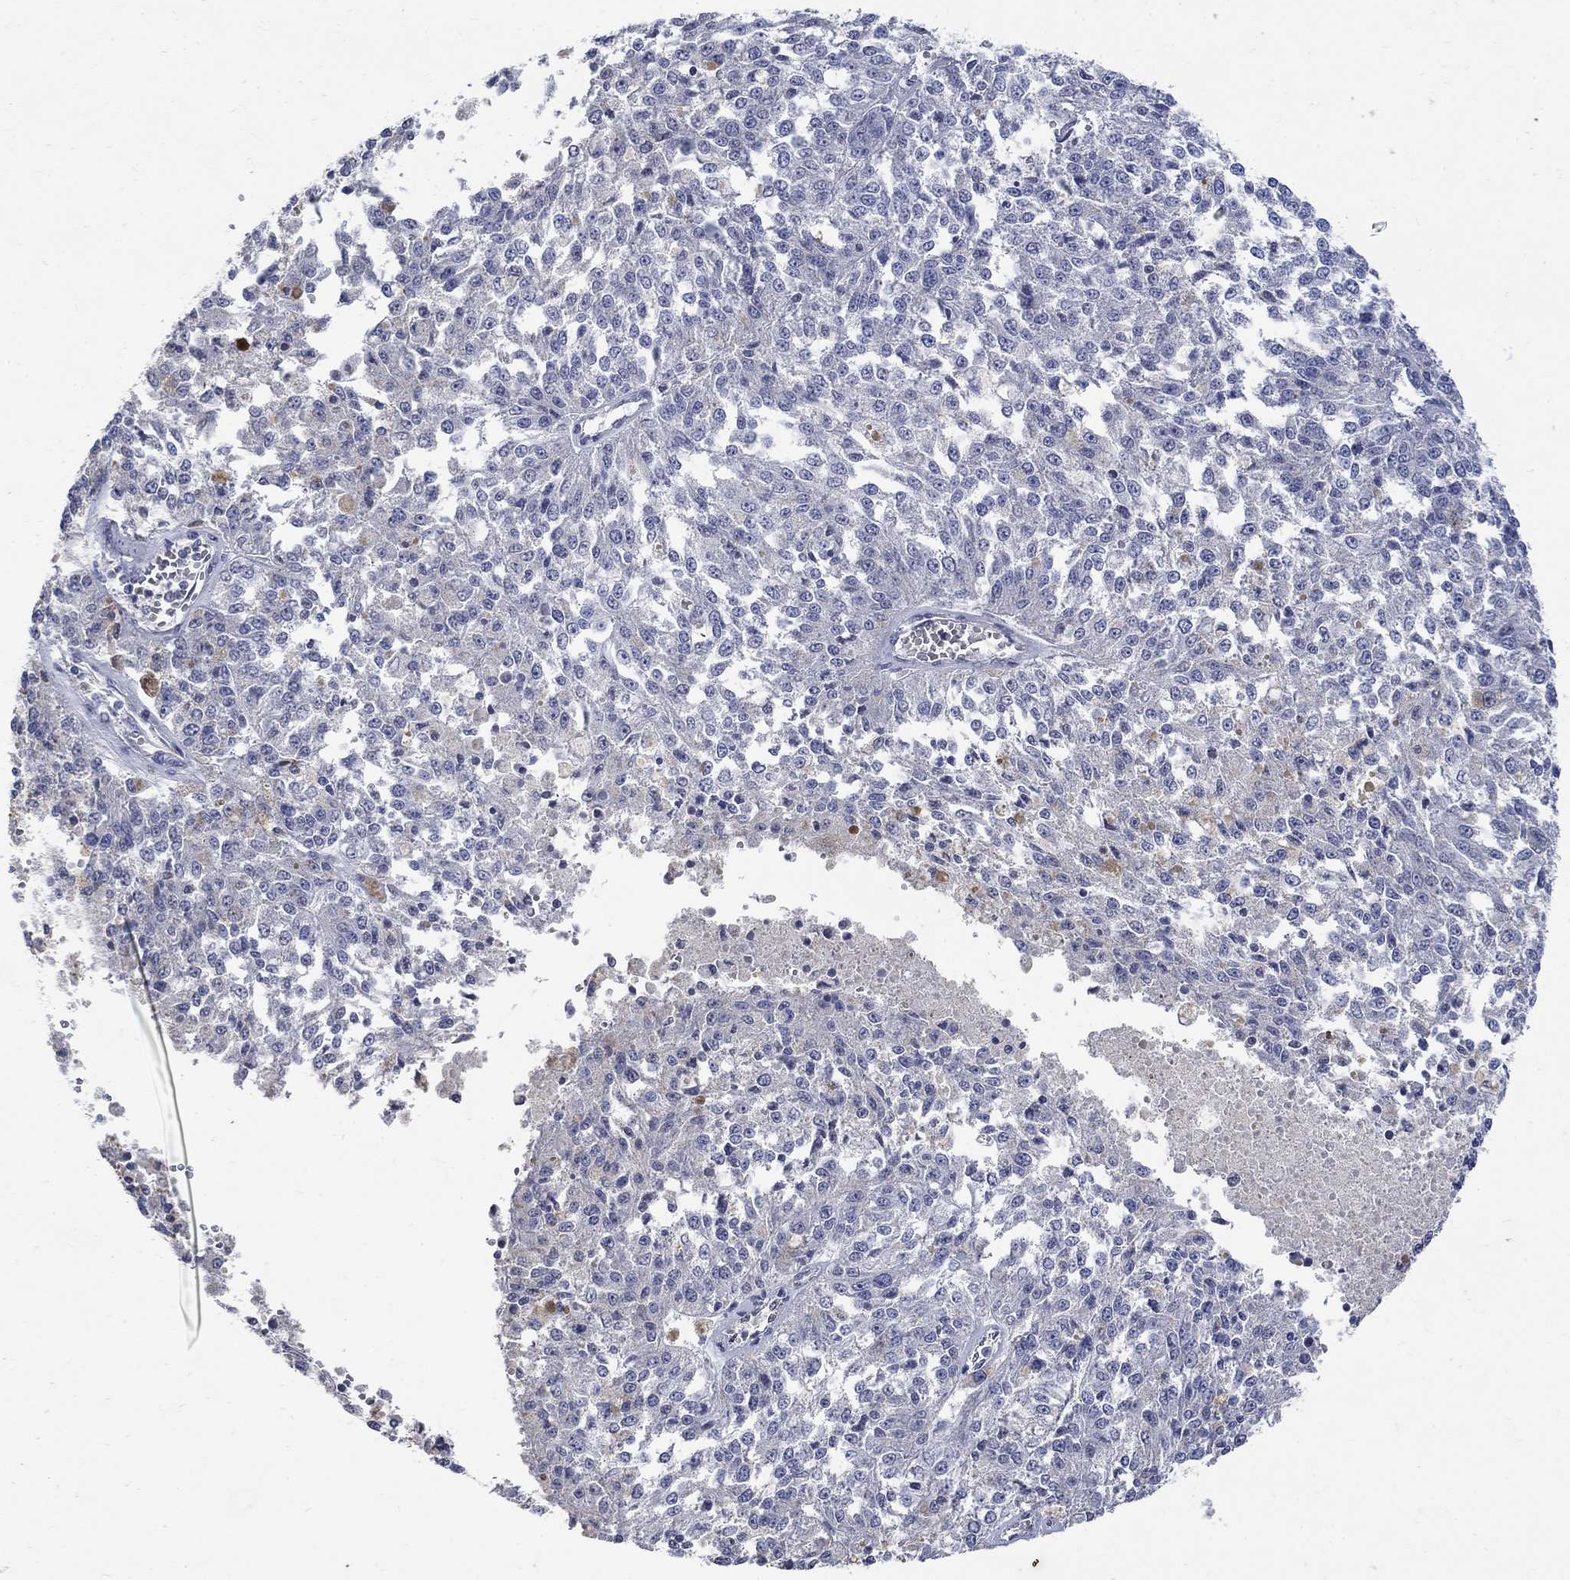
{"staining": {"intensity": "negative", "quantity": "none", "location": "none"}, "tissue": "melanoma", "cell_type": "Tumor cells", "image_type": "cancer", "snomed": [{"axis": "morphology", "description": "Malignant melanoma, Metastatic site"}, {"axis": "topography", "description": "Lymph node"}], "caption": "DAB (3,3'-diaminobenzidine) immunohistochemical staining of human malignant melanoma (metastatic site) displays no significant expression in tumor cells. (Immunohistochemistry, brightfield microscopy, high magnification).", "gene": "TGM2", "patient": {"sex": "female", "age": 64}}